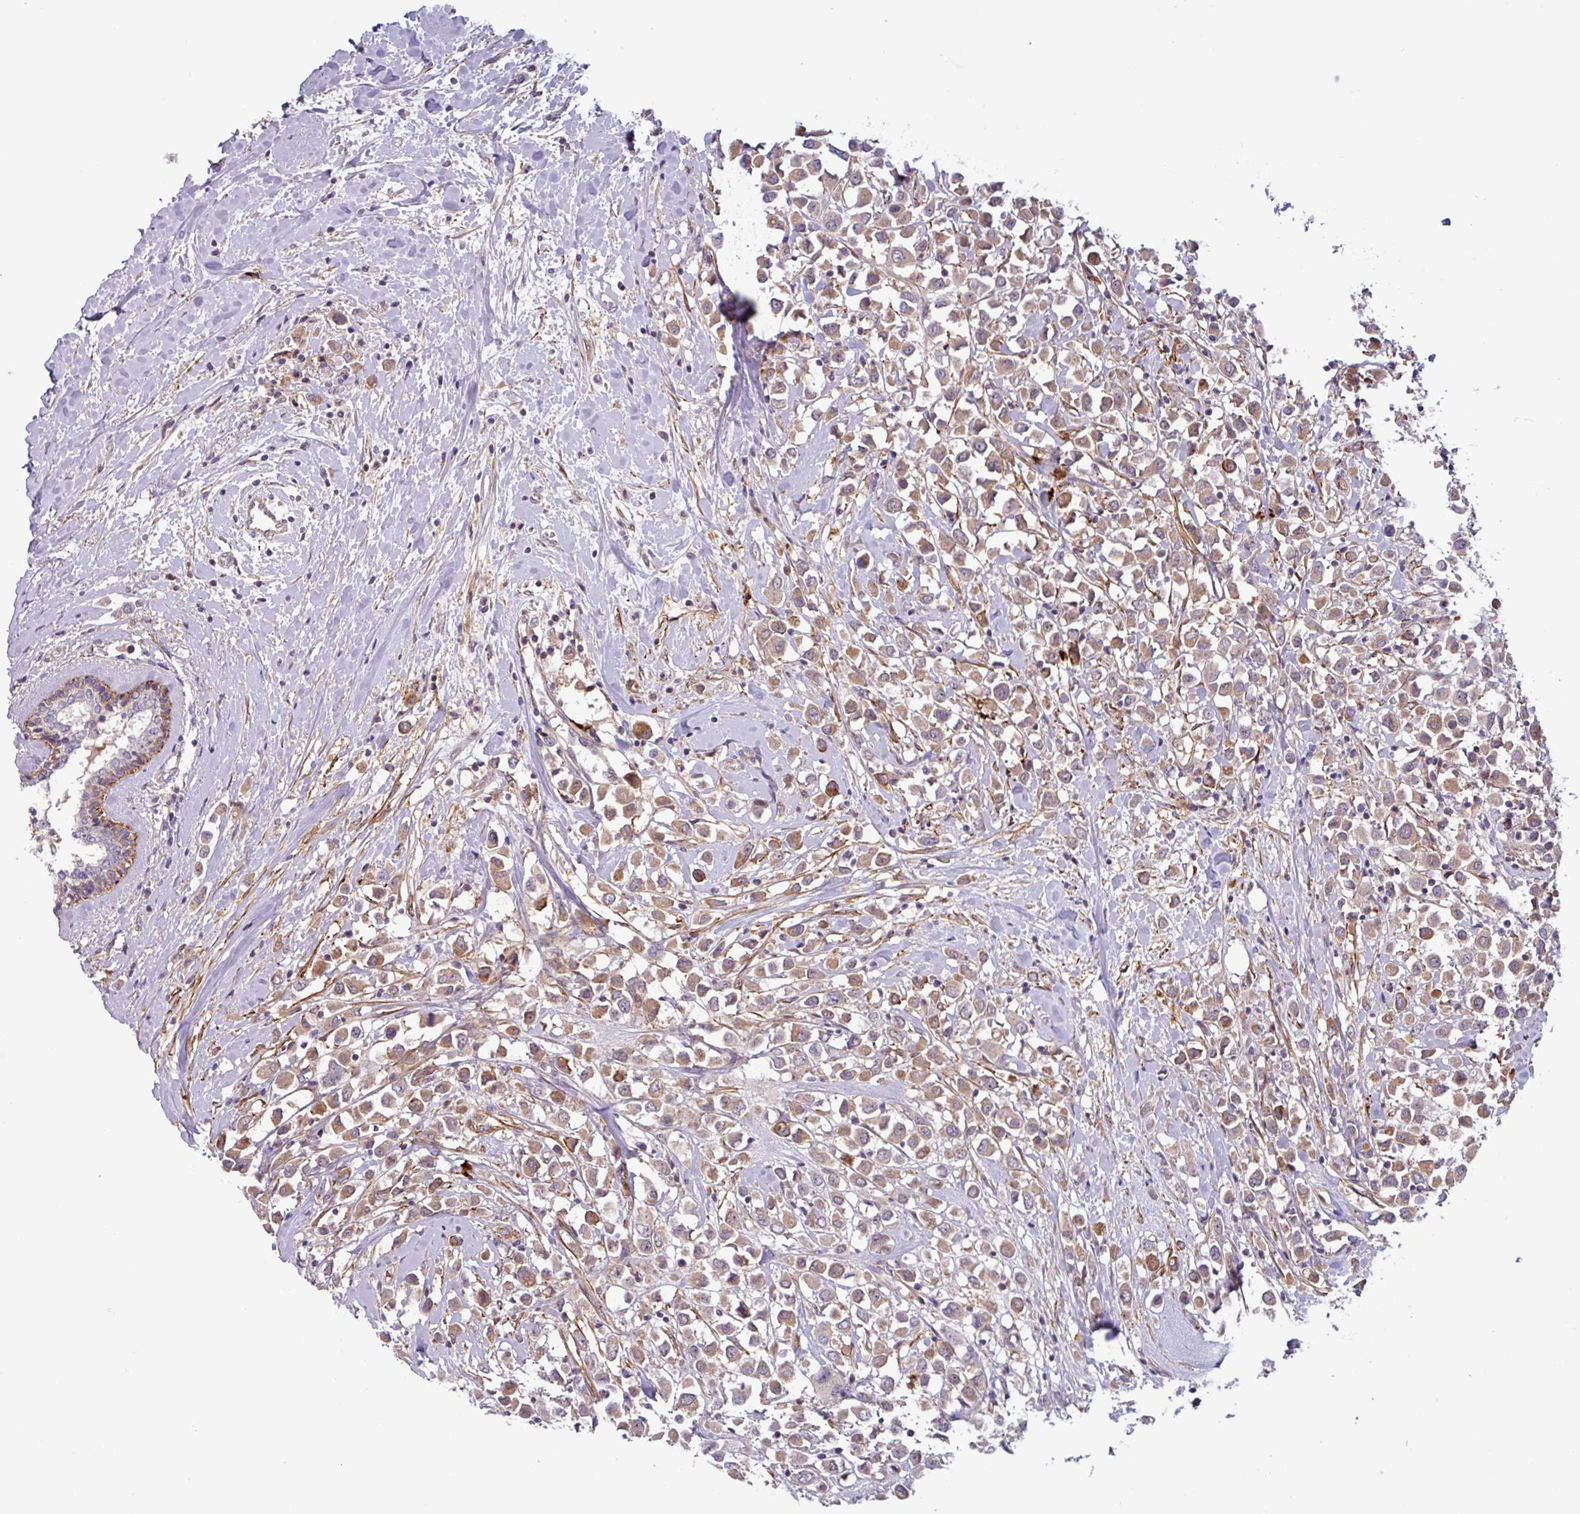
{"staining": {"intensity": "moderate", "quantity": ">75%", "location": "cytoplasmic/membranous"}, "tissue": "breast cancer", "cell_type": "Tumor cells", "image_type": "cancer", "snomed": [{"axis": "morphology", "description": "Duct carcinoma"}, {"axis": "topography", "description": "Breast"}], "caption": "IHC histopathology image of neoplastic tissue: human breast infiltrating ductal carcinoma stained using immunohistochemistry (IHC) demonstrates medium levels of moderate protein expression localized specifically in the cytoplasmic/membranous of tumor cells, appearing as a cytoplasmic/membranous brown color.", "gene": "PCED1A", "patient": {"sex": "female", "age": 87}}